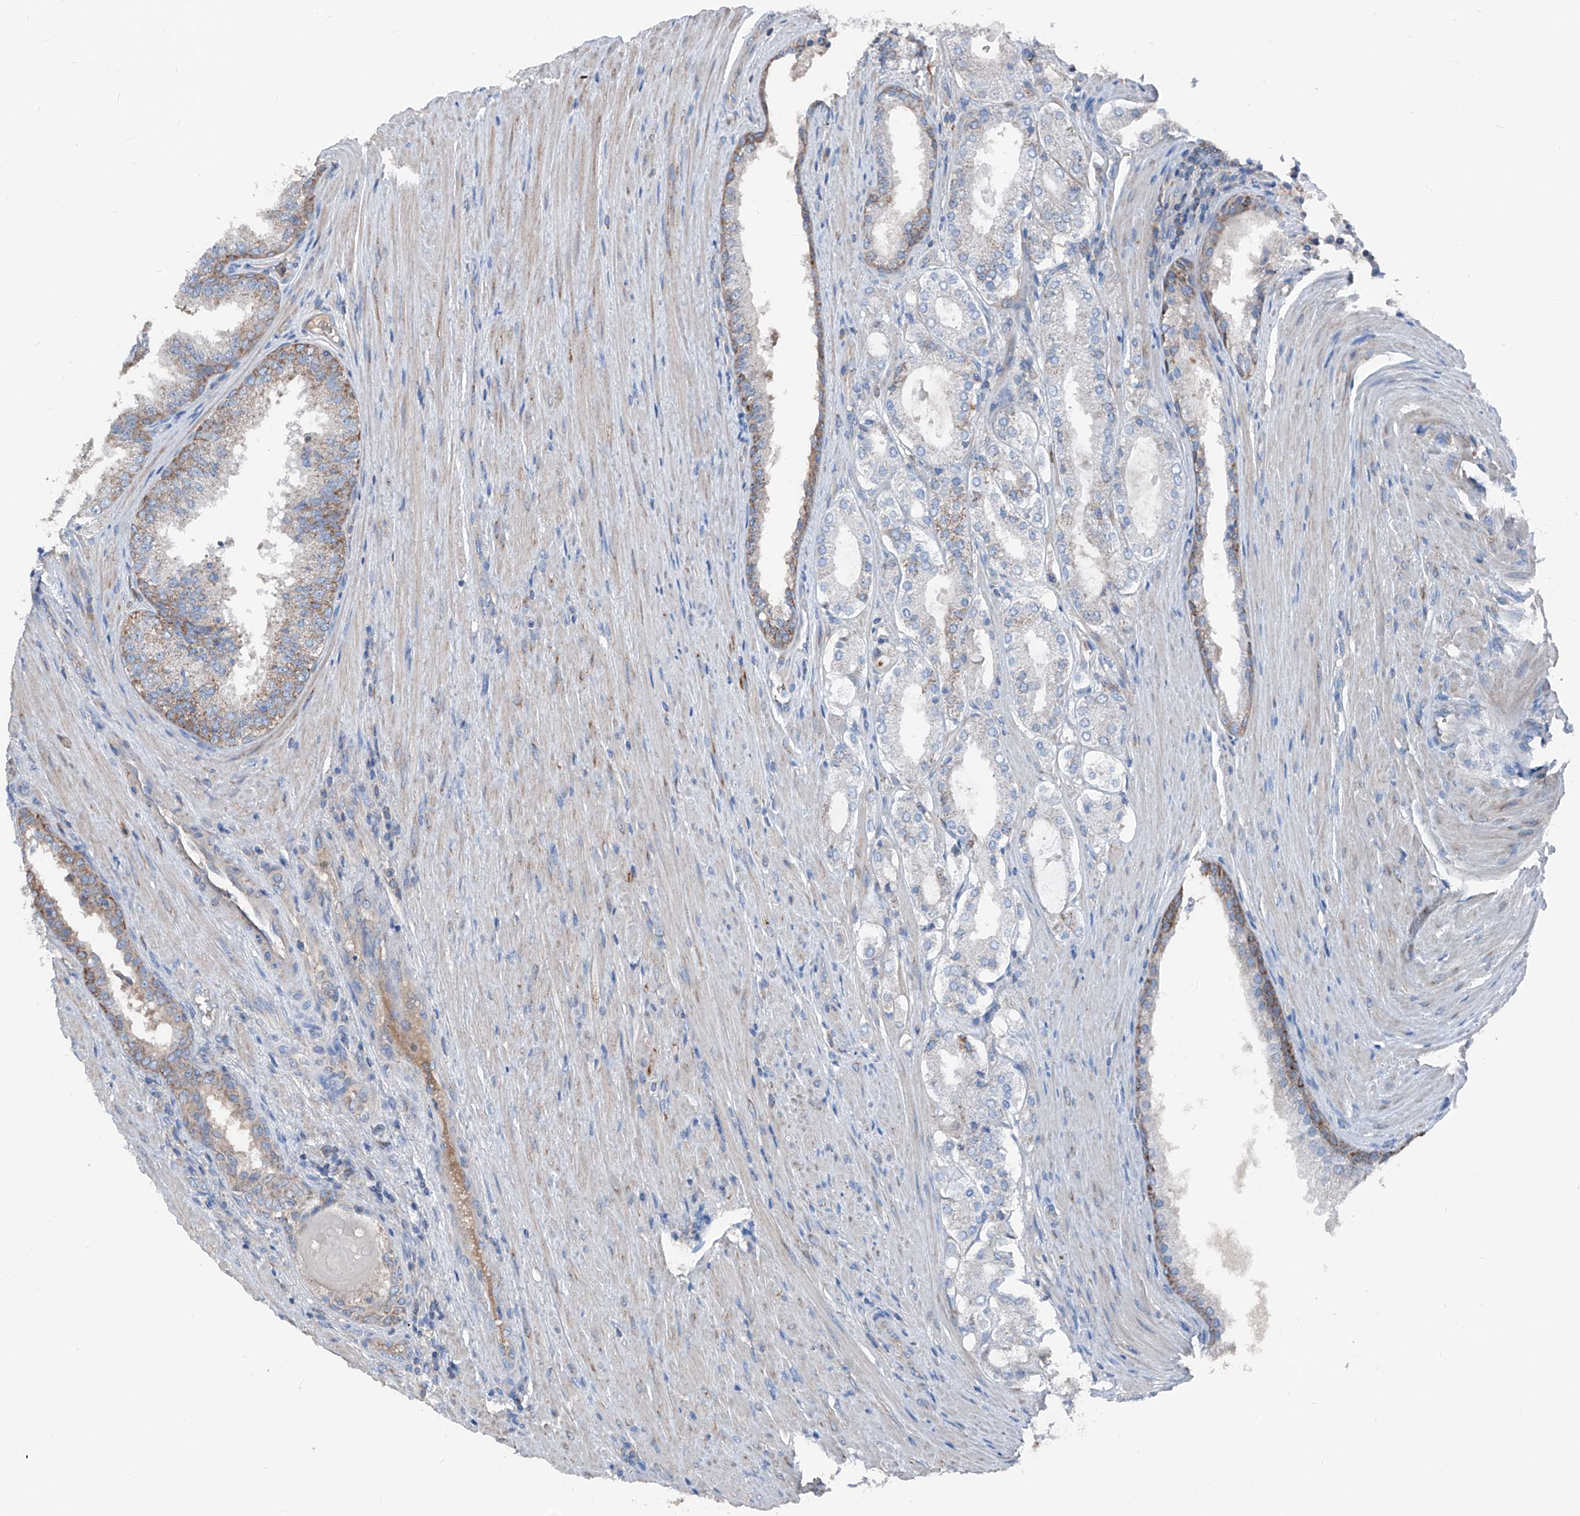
{"staining": {"intensity": "weak", "quantity": "<25%", "location": "cytoplasmic/membranous"}, "tissue": "prostate cancer", "cell_type": "Tumor cells", "image_type": "cancer", "snomed": [{"axis": "morphology", "description": "Adenocarcinoma, High grade"}, {"axis": "topography", "description": "Prostate"}], "caption": "Immunohistochemistry of prostate cancer (high-grade adenocarcinoma) demonstrates no positivity in tumor cells.", "gene": "GPAT3", "patient": {"sex": "male", "age": 60}}